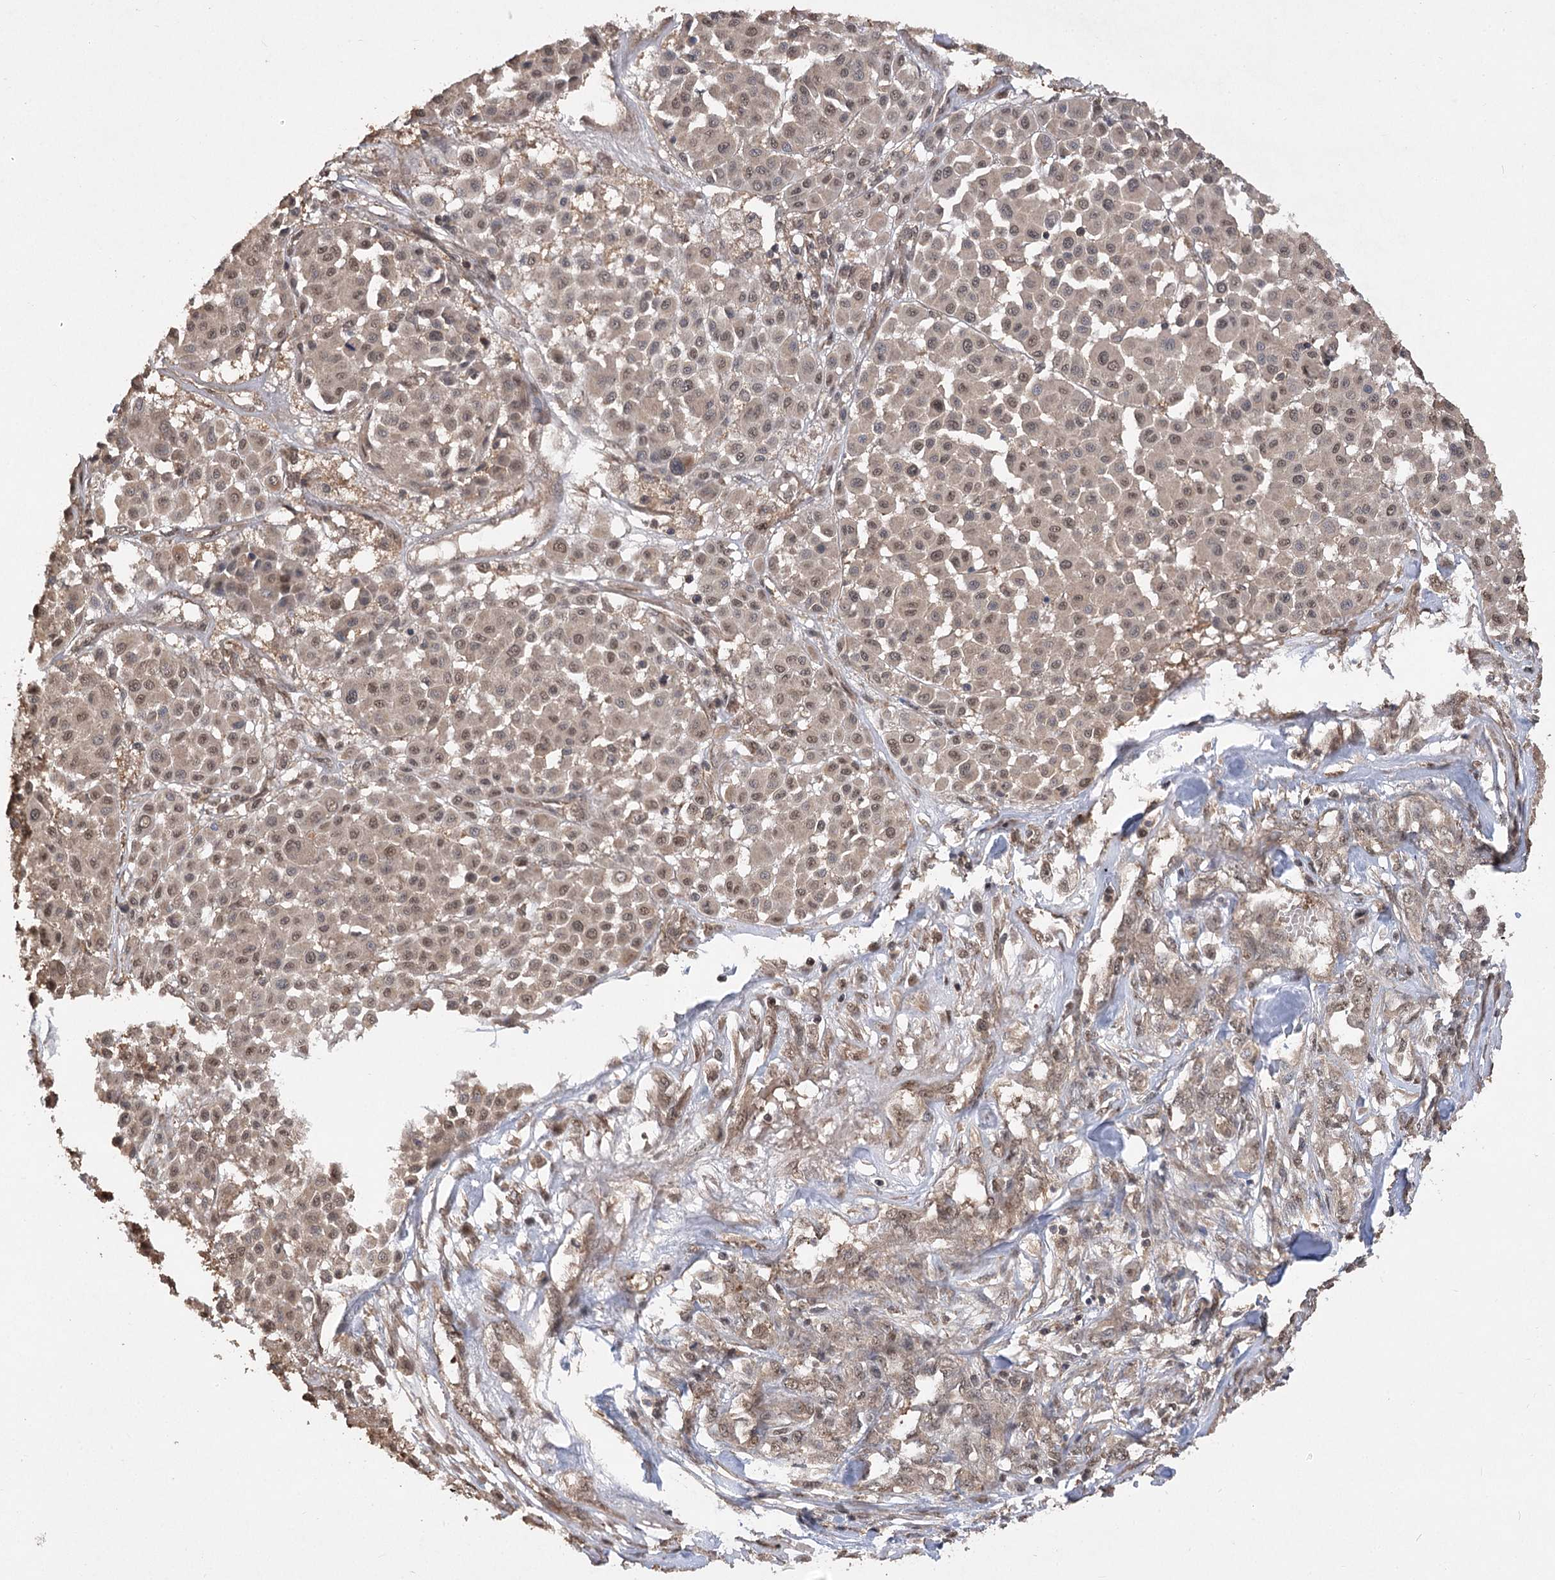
{"staining": {"intensity": "moderate", "quantity": ">75%", "location": "cytoplasmic/membranous,nuclear"}, "tissue": "melanoma", "cell_type": "Tumor cells", "image_type": "cancer", "snomed": [{"axis": "morphology", "description": "Malignant melanoma, Metastatic site"}, {"axis": "topography", "description": "Soft tissue"}], "caption": "An IHC image of tumor tissue is shown. Protein staining in brown shows moderate cytoplasmic/membranous and nuclear positivity in melanoma within tumor cells.", "gene": "TENM2", "patient": {"sex": "male", "age": 41}}